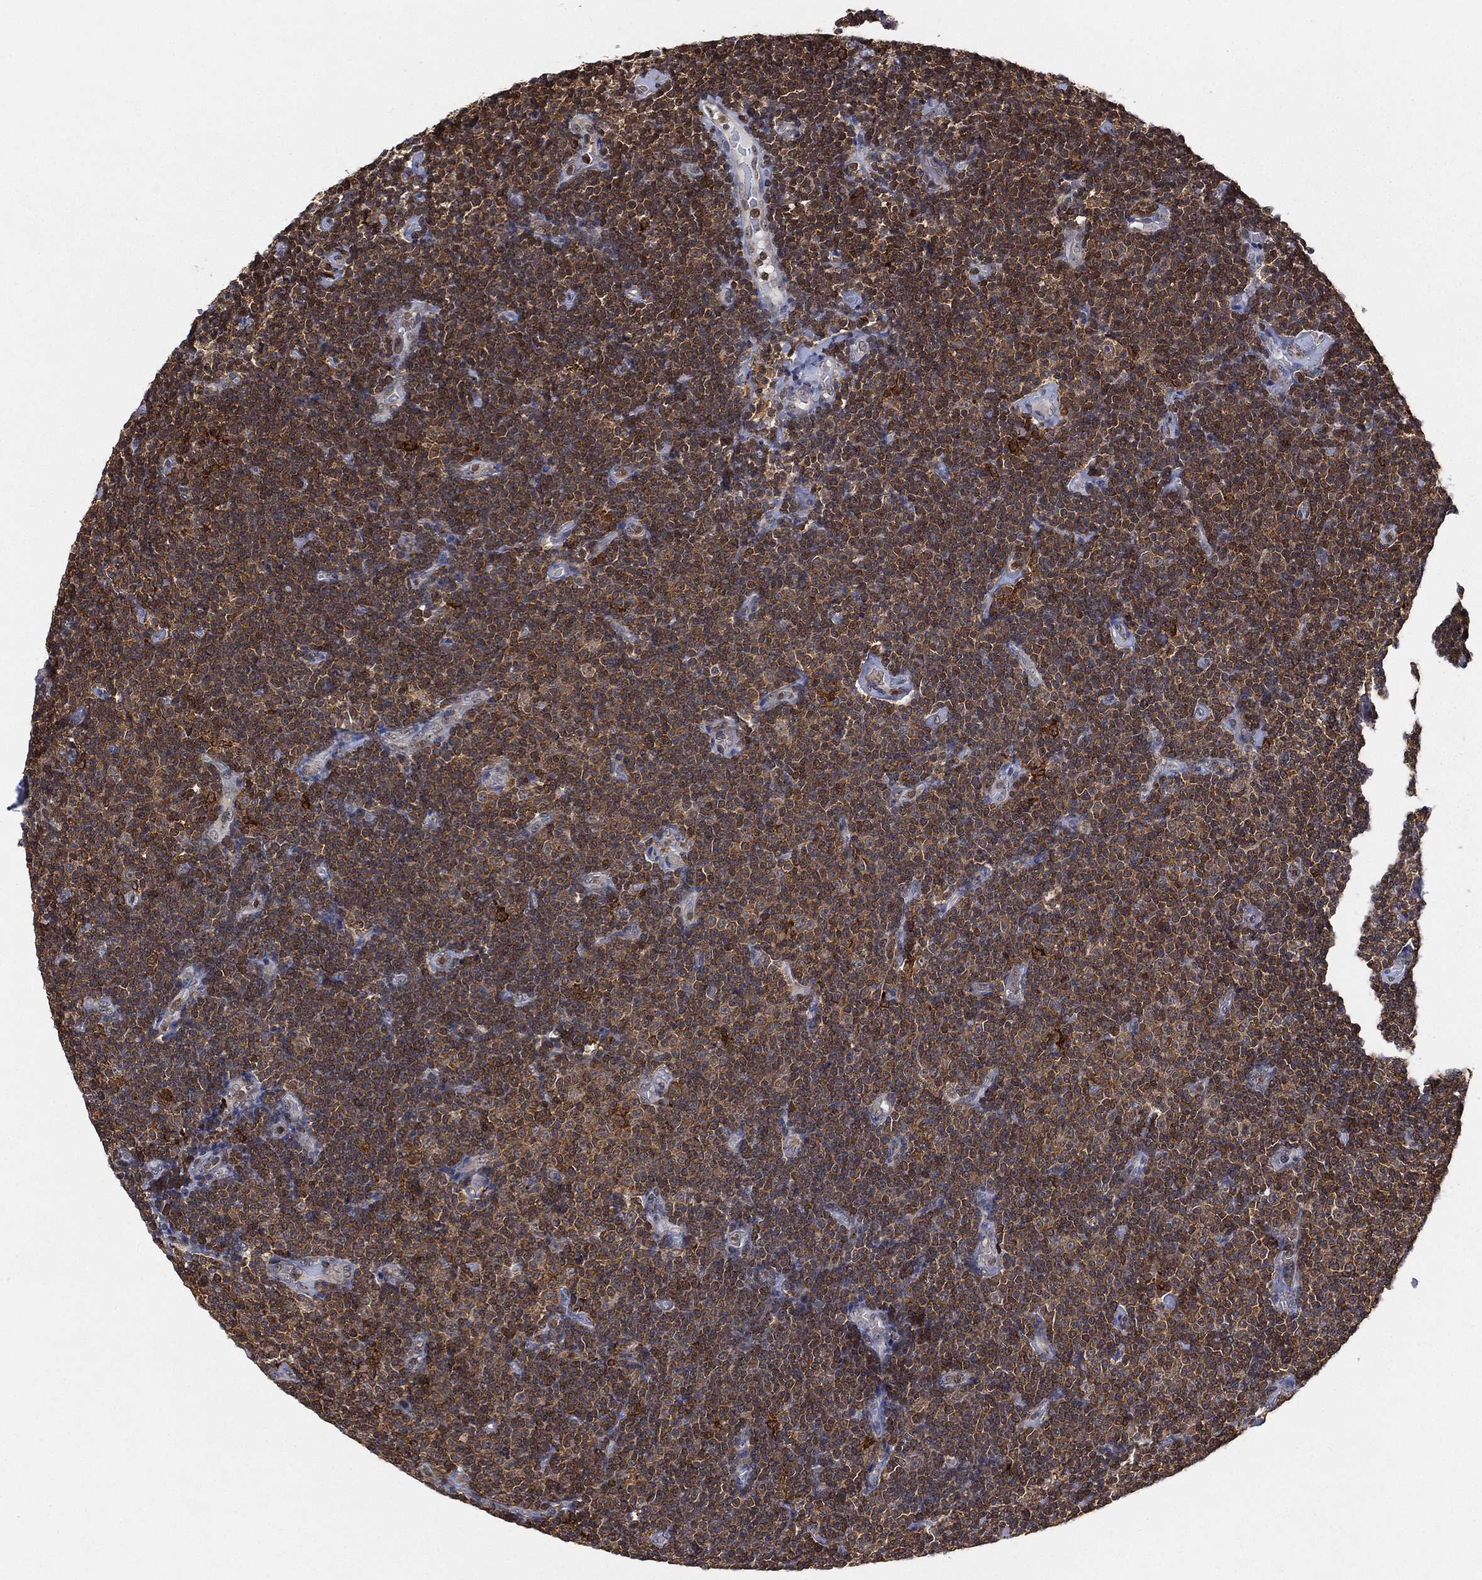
{"staining": {"intensity": "moderate", "quantity": ">75%", "location": "cytoplasmic/membranous"}, "tissue": "lymphoma", "cell_type": "Tumor cells", "image_type": "cancer", "snomed": [{"axis": "morphology", "description": "Malignant lymphoma, non-Hodgkin's type, Low grade"}, {"axis": "topography", "description": "Lymph node"}], "caption": "An image of lymphoma stained for a protein exhibits moderate cytoplasmic/membranous brown staining in tumor cells.", "gene": "WDR26", "patient": {"sex": "male", "age": 81}}